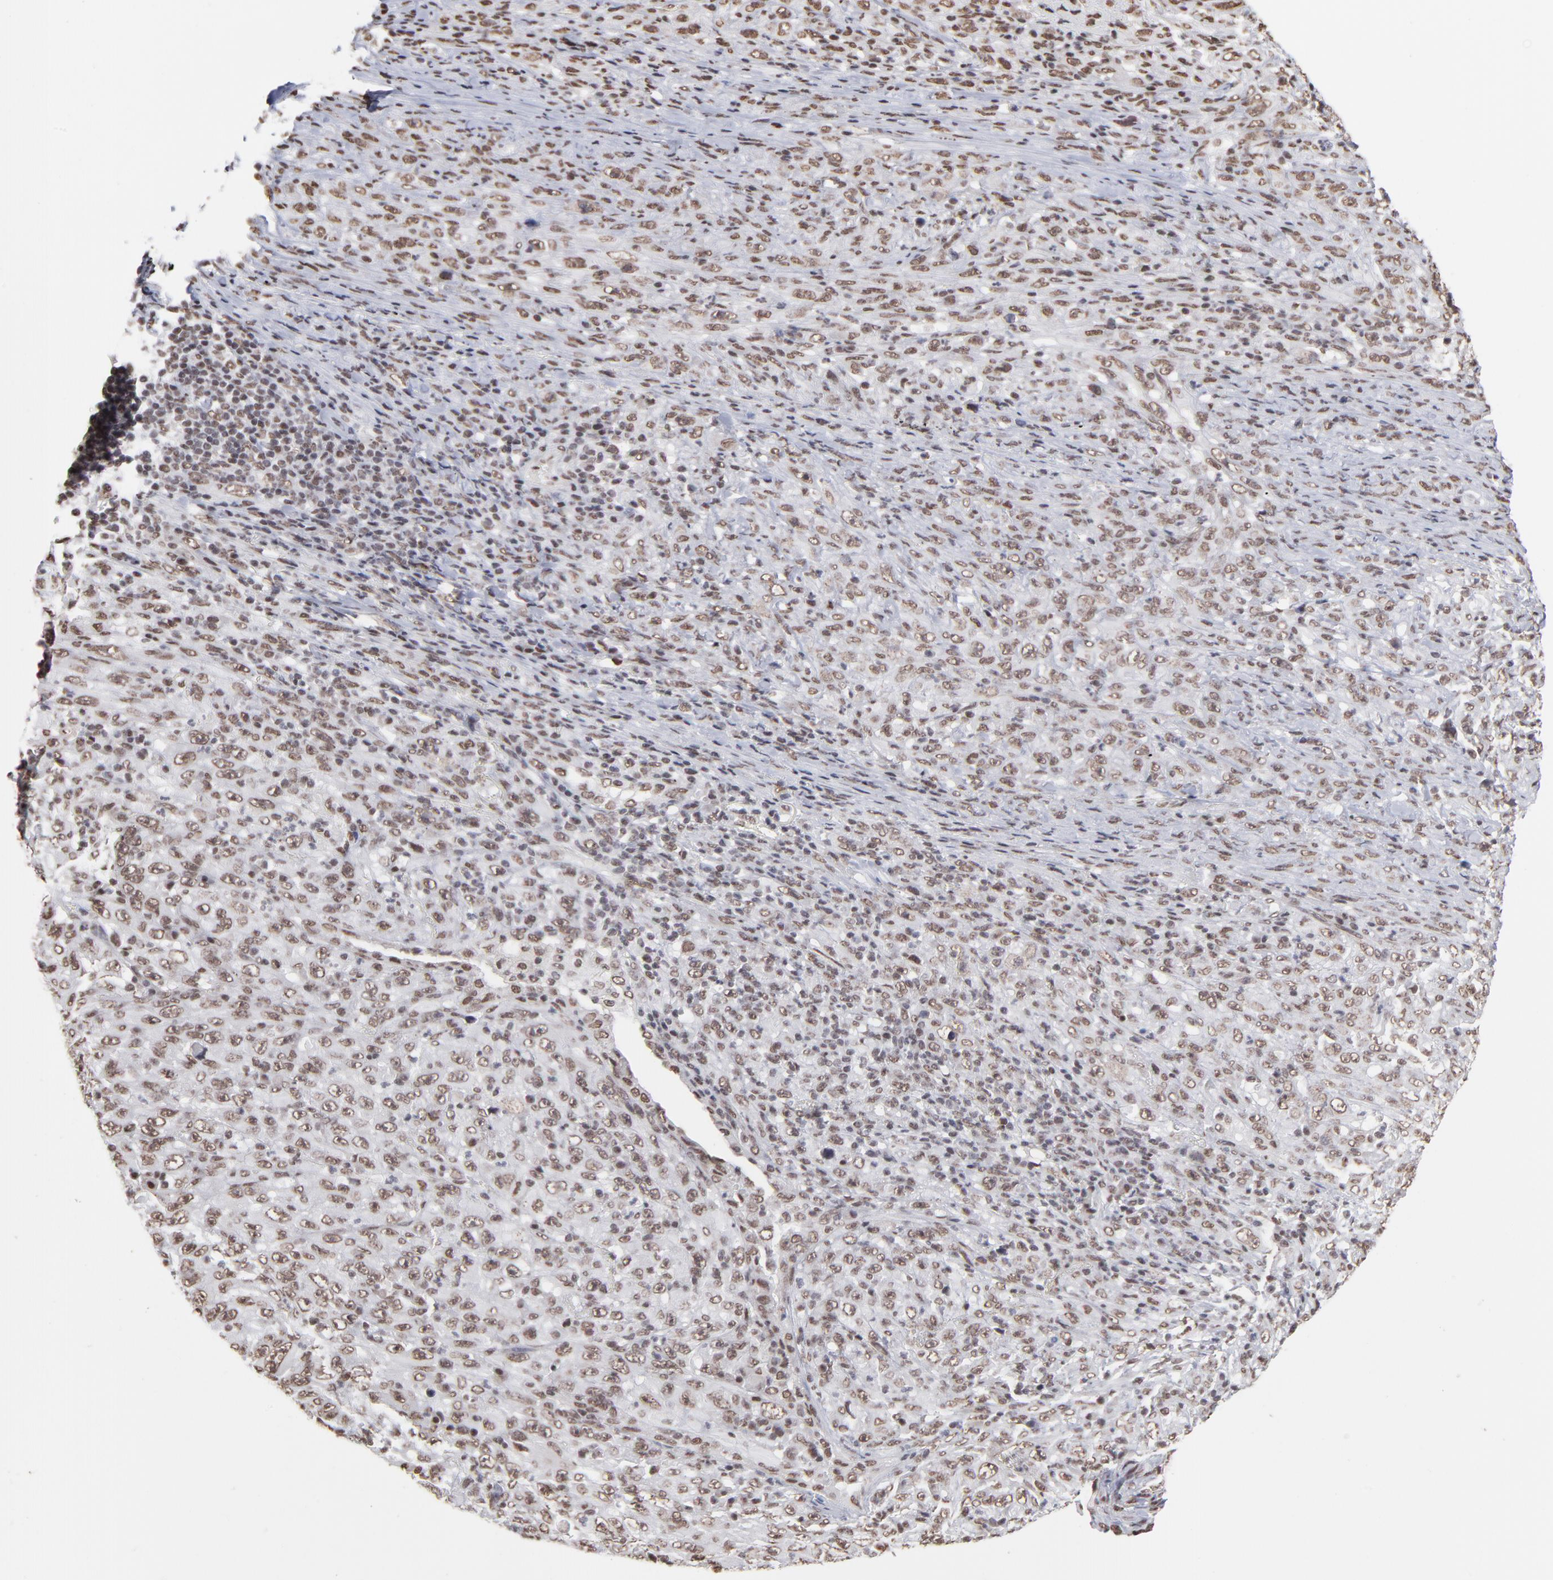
{"staining": {"intensity": "moderate", "quantity": ">75%", "location": "nuclear"}, "tissue": "melanoma", "cell_type": "Tumor cells", "image_type": "cancer", "snomed": [{"axis": "morphology", "description": "Malignant melanoma, Metastatic site"}, {"axis": "topography", "description": "Skin"}], "caption": "Immunohistochemistry (IHC) histopathology image of neoplastic tissue: malignant melanoma (metastatic site) stained using IHC exhibits medium levels of moderate protein expression localized specifically in the nuclear of tumor cells, appearing as a nuclear brown color.", "gene": "ZNF3", "patient": {"sex": "female", "age": 56}}